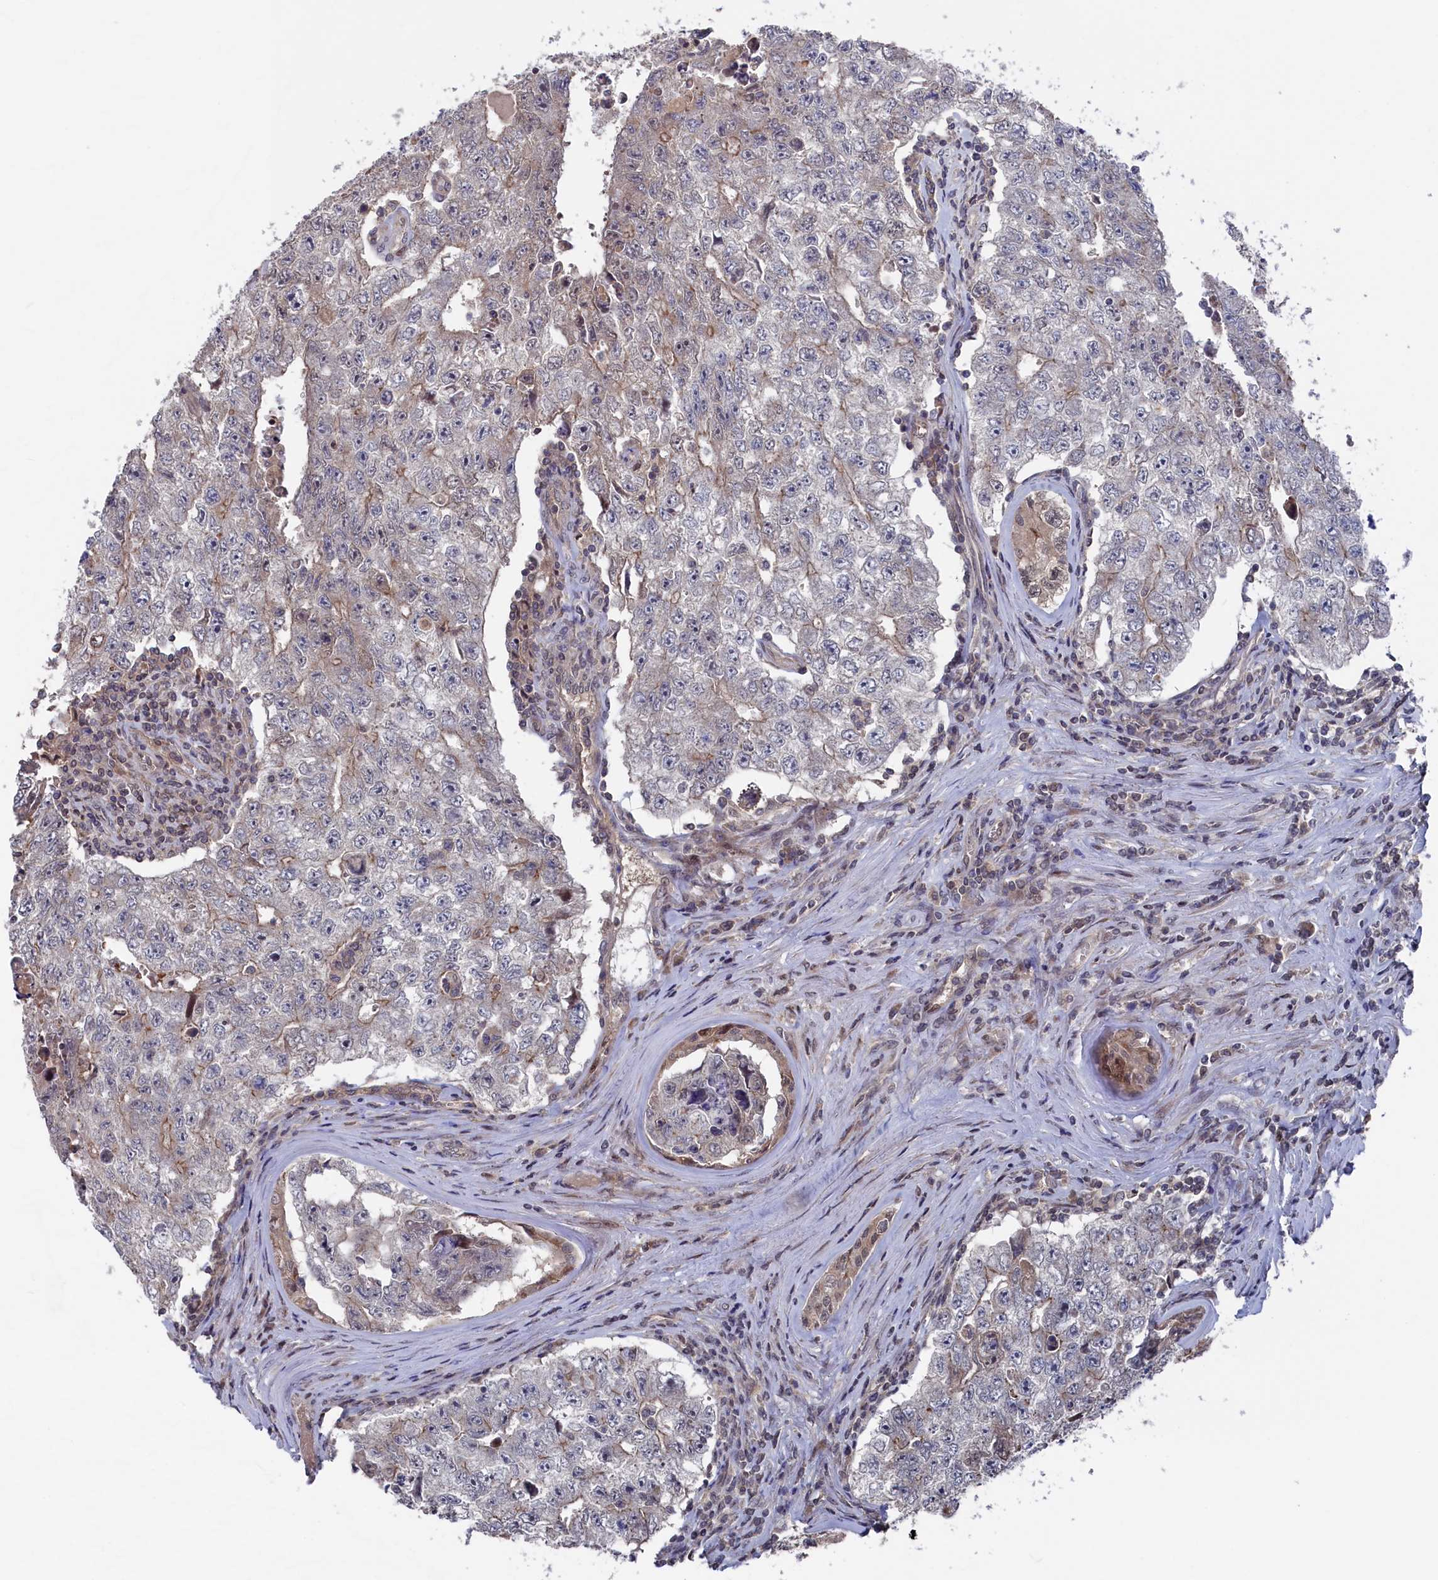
{"staining": {"intensity": "weak", "quantity": "<25%", "location": "cytoplasmic/membranous"}, "tissue": "testis cancer", "cell_type": "Tumor cells", "image_type": "cancer", "snomed": [{"axis": "morphology", "description": "Carcinoma, Embryonal, NOS"}, {"axis": "topography", "description": "Testis"}], "caption": "The image demonstrates no staining of tumor cells in embryonal carcinoma (testis).", "gene": "TMC5", "patient": {"sex": "male", "age": 17}}